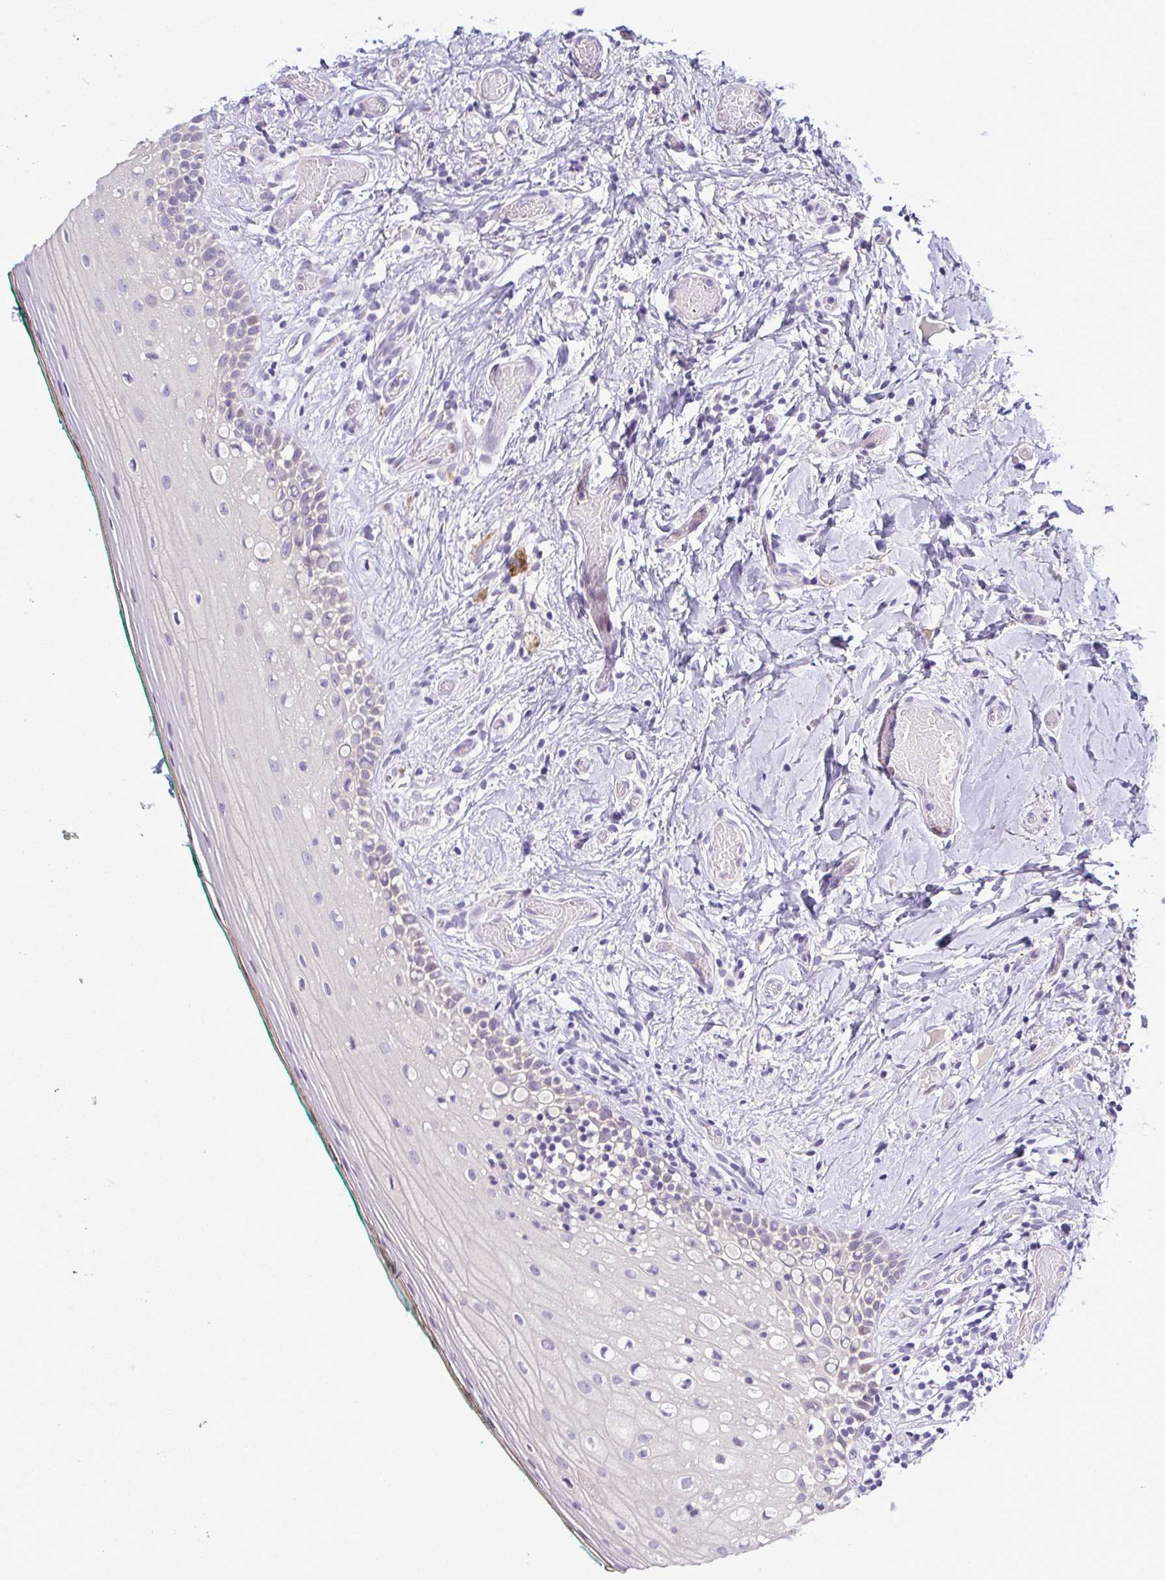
{"staining": {"intensity": "negative", "quantity": "none", "location": "none"}, "tissue": "oral mucosa", "cell_type": "Squamous epithelial cells", "image_type": "normal", "snomed": [{"axis": "morphology", "description": "Normal tissue, NOS"}, {"axis": "topography", "description": "Oral tissue"}], "caption": "This is an immunohistochemistry image of unremarkable human oral mucosa. There is no positivity in squamous epithelial cells.", "gene": "ODF1", "patient": {"sex": "female", "age": 83}}